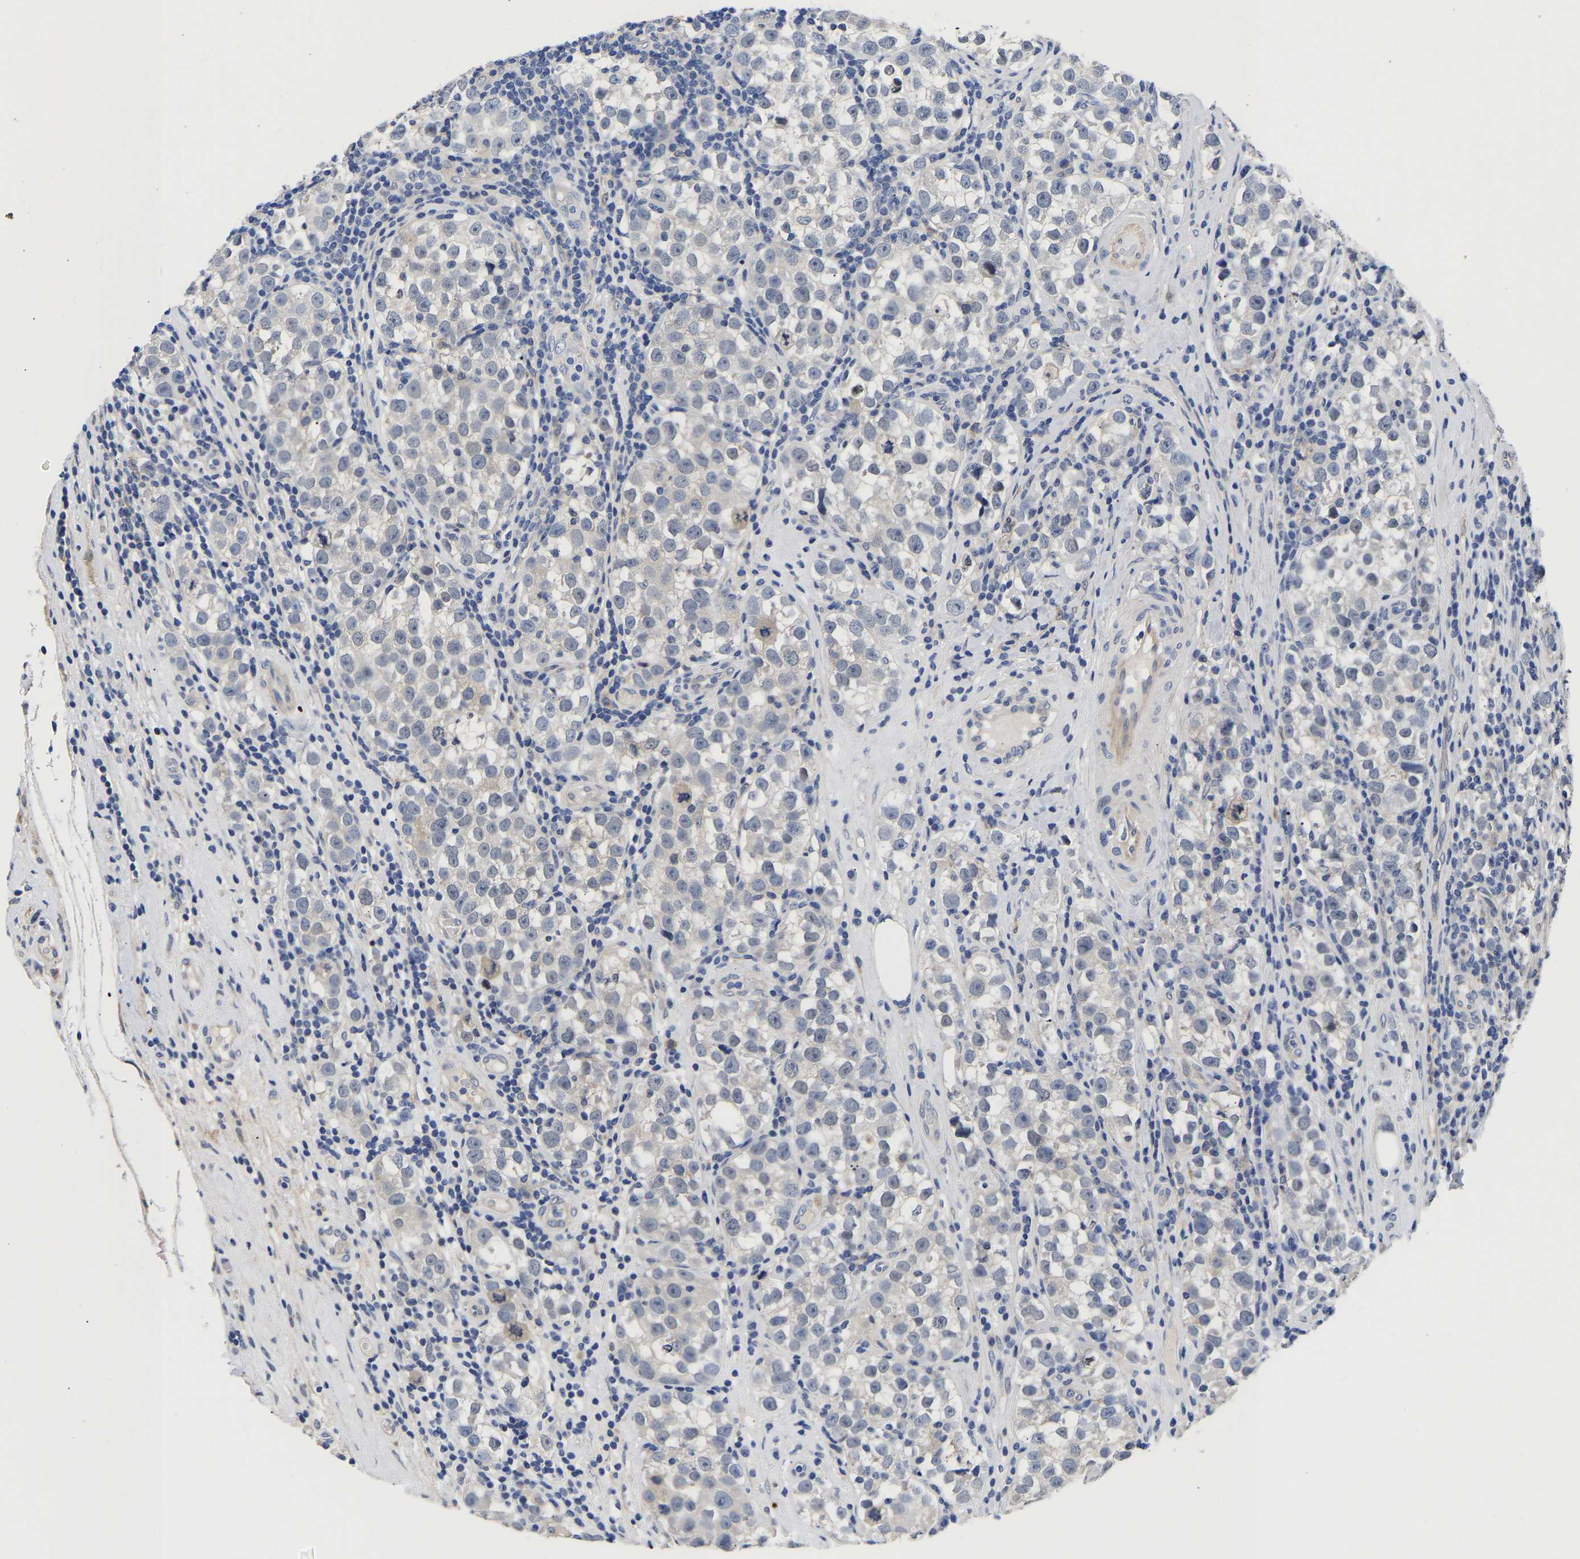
{"staining": {"intensity": "negative", "quantity": "none", "location": "none"}, "tissue": "testis cancer", "cell_type": "Tumor cells", "image_type": "cancer", "snomed": [{"axis": "morphology", "description": "Normal tissue, NOS"}, {"axis": "morphology", "description": "Seminoma, NOS"}, {"axis": "topography", "description": "Testis"}], "caption": "Testis cancer (seminoma) stained for a protein using IHC shows no staining tumor cells.", "gene": "CCDC6", "patient": {"sex": "male", "age": 43}}